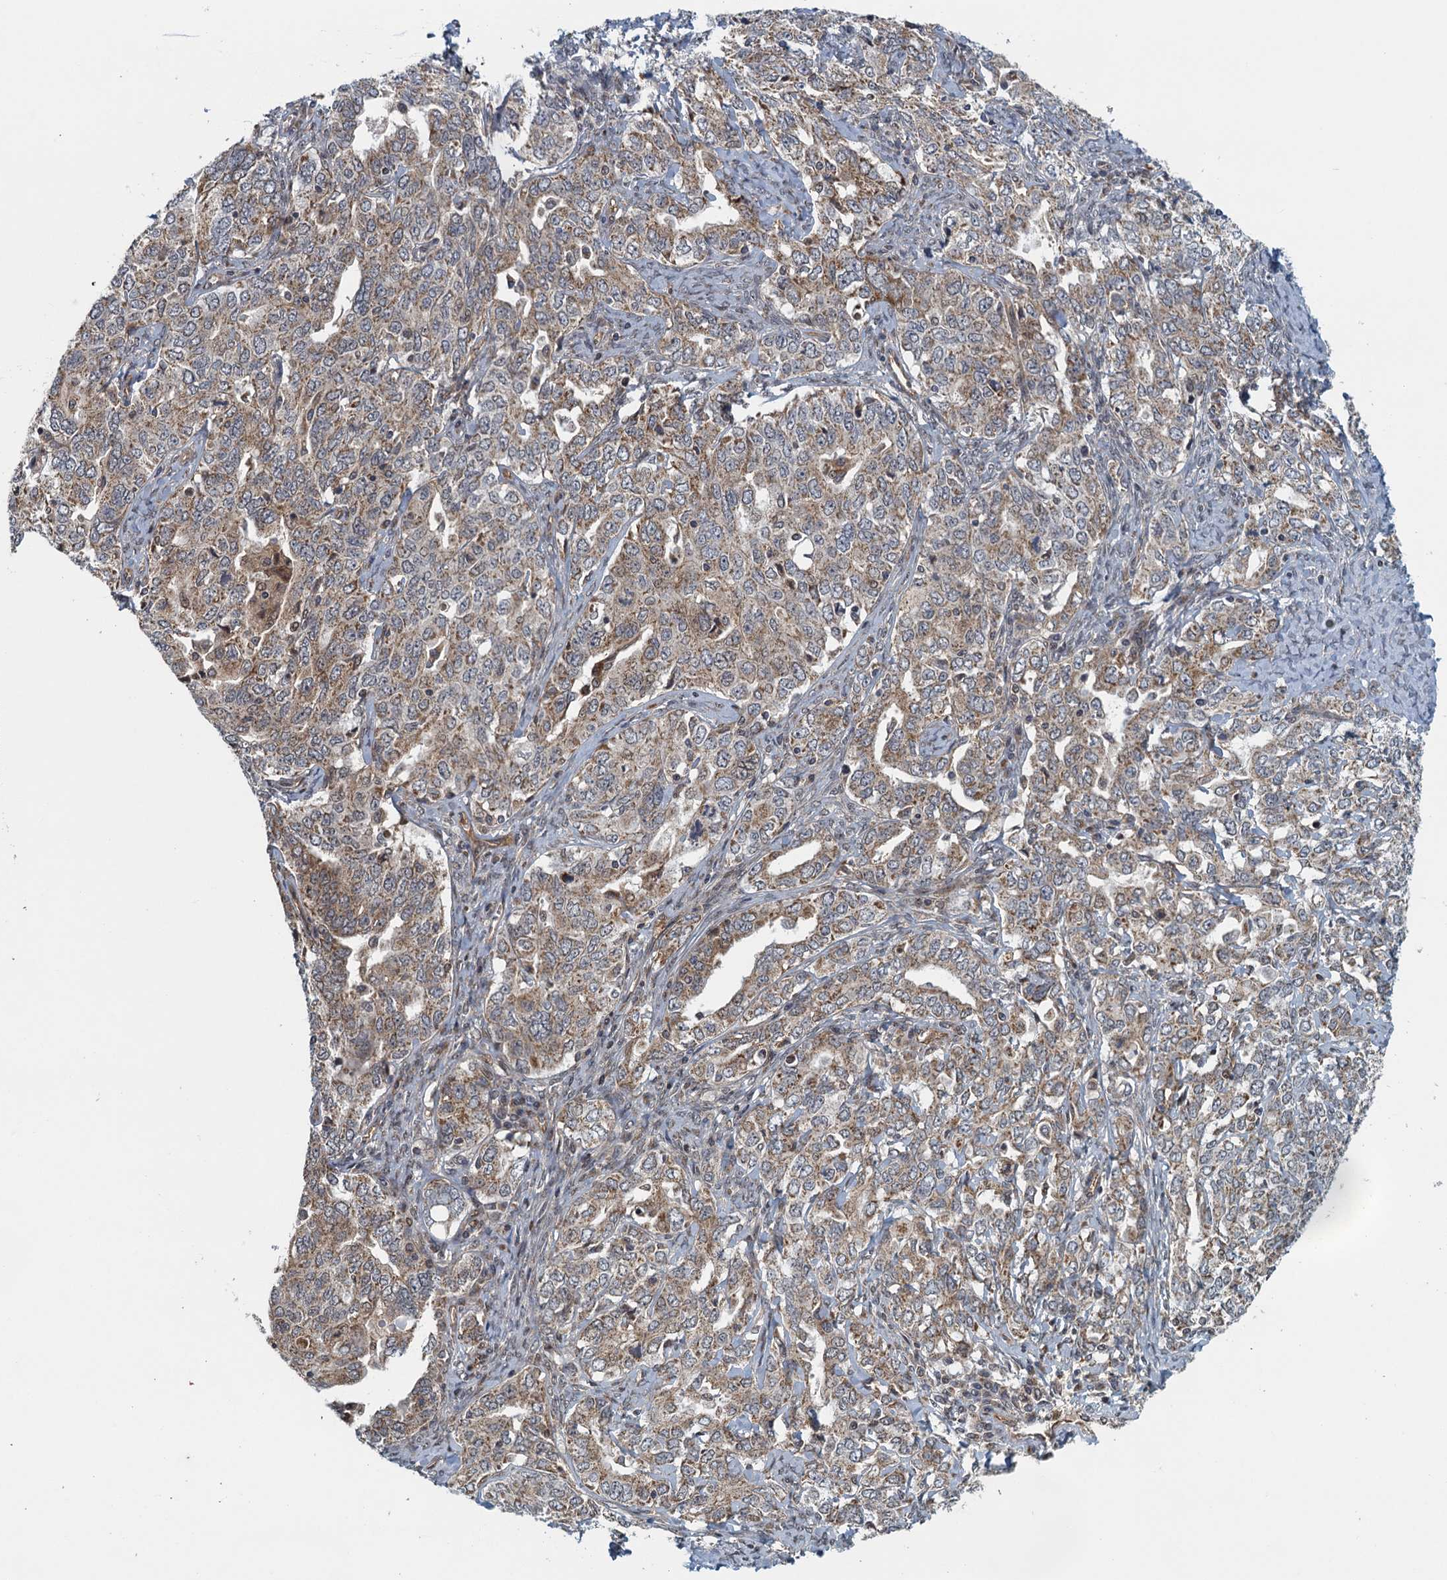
{"staining": {"intensity": "weak", "quantity": "25%-75%", "location": "cytoplasmic/membranous"}, "tissue": "ovarian cancer", "cell_type": "Tumor cells", "image_type": "cancer", "snomed": [{"axis": "morphology", "description": "Carcinoma, endometroid"}, {"axis": "topography", "description": "Ovary"}], "caption": "Tumor cells display low levels of weak cytoplasmic/membranous positivity in about 25%-75% of cells in ovarian cancer (endometroid carcinoma). (DAB (3,3'-diaminobenzidine) = brown stain, brightfield microscopy at high magnification).", "gene": "NLRP10", "patient": {"sex": "female", "age": 62}}